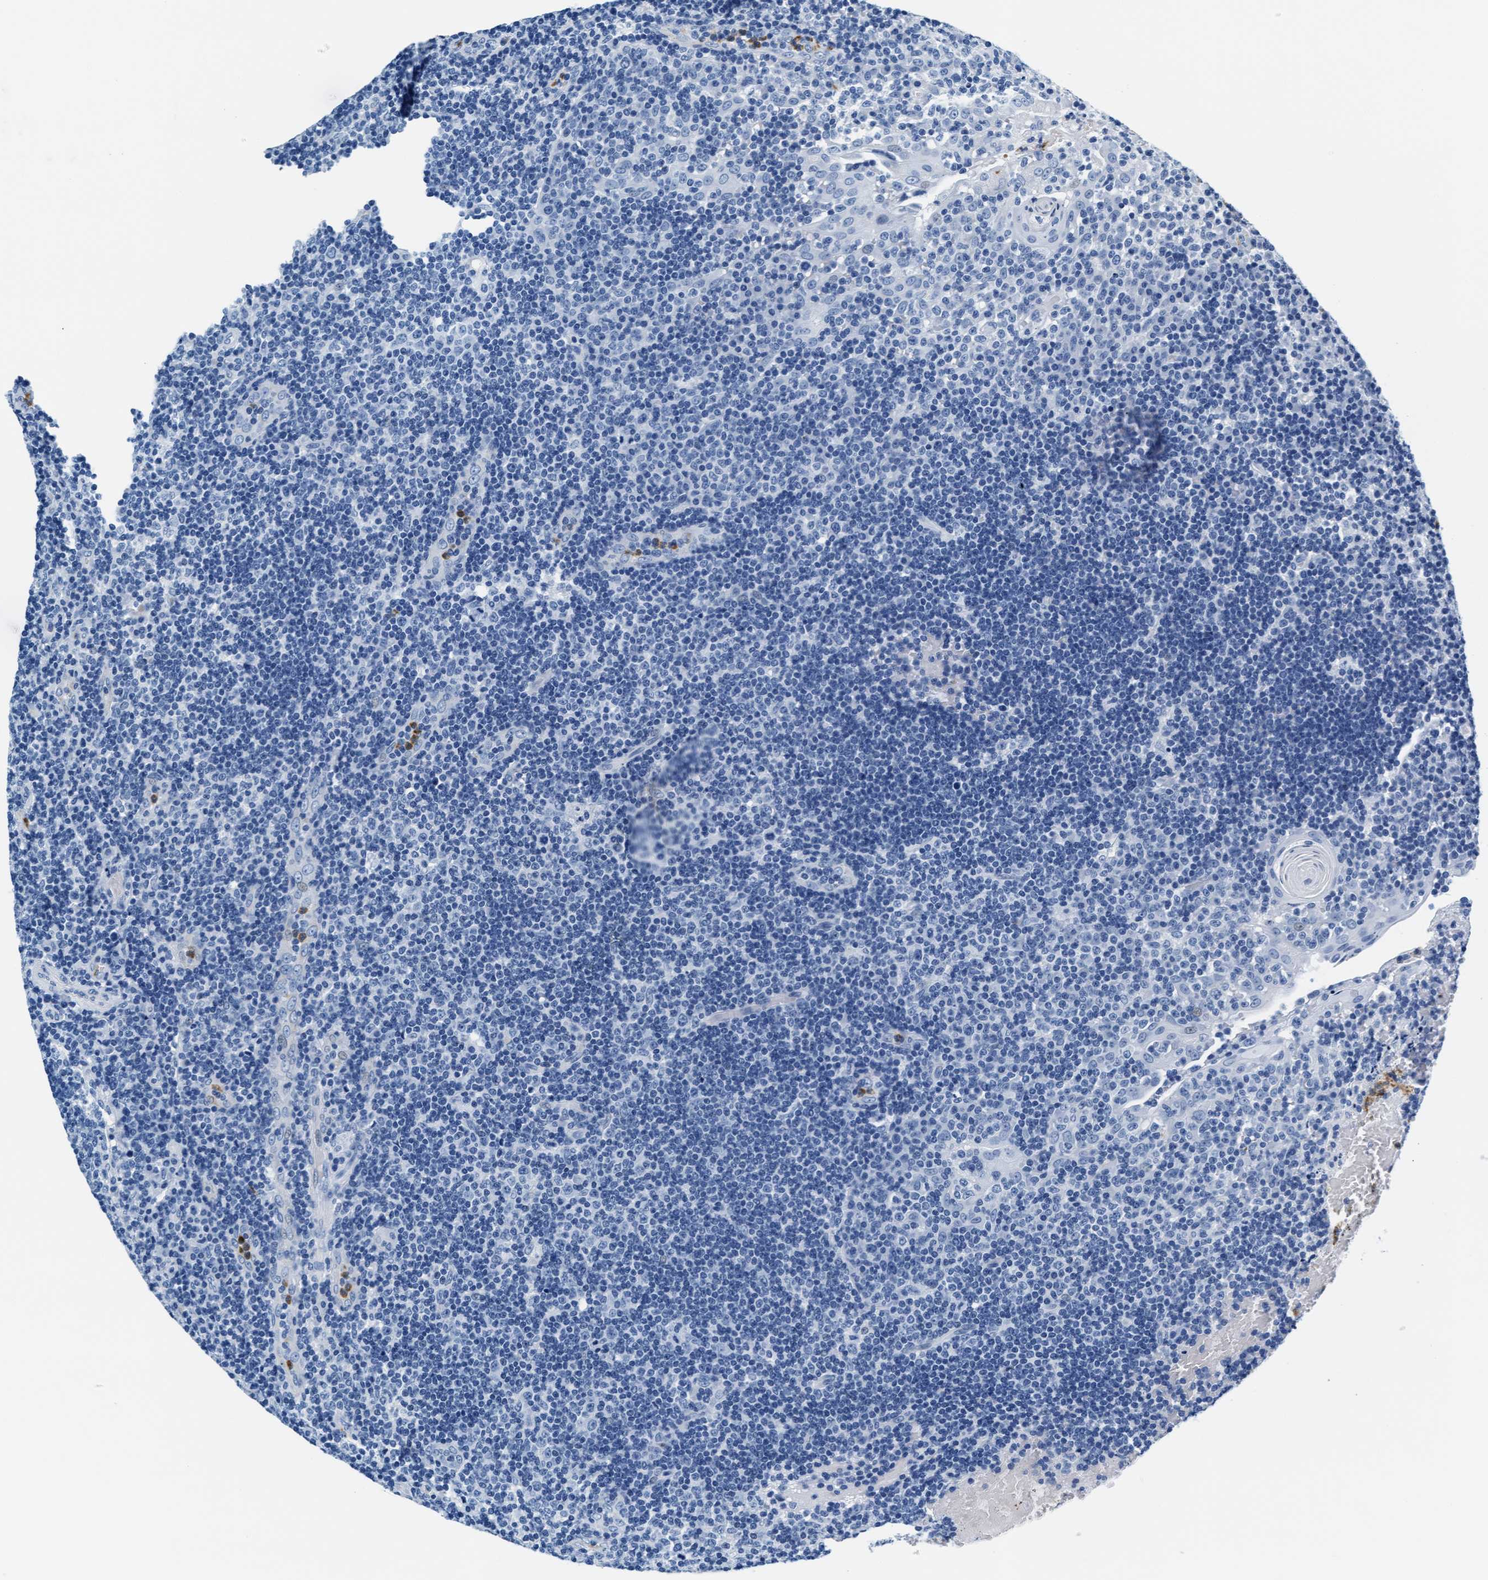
{"staining": {"intensity": "negative", "quantity": "none", "location": "none"}, "tissue": "tonsil", "cell_type": "Germinal center cells", "image_type": "normal", "snomed": [{"axis": "morphology", "description": "Normal tissue, NOS"}, {"axis": "topography", "description": "Tonsil"}], "caption": "Protein analysis of benign tonsil demonstrates no significant staining in germinal center cells.", "gene": "MMP8", "patient": {"sex": "female", "age": 40}}